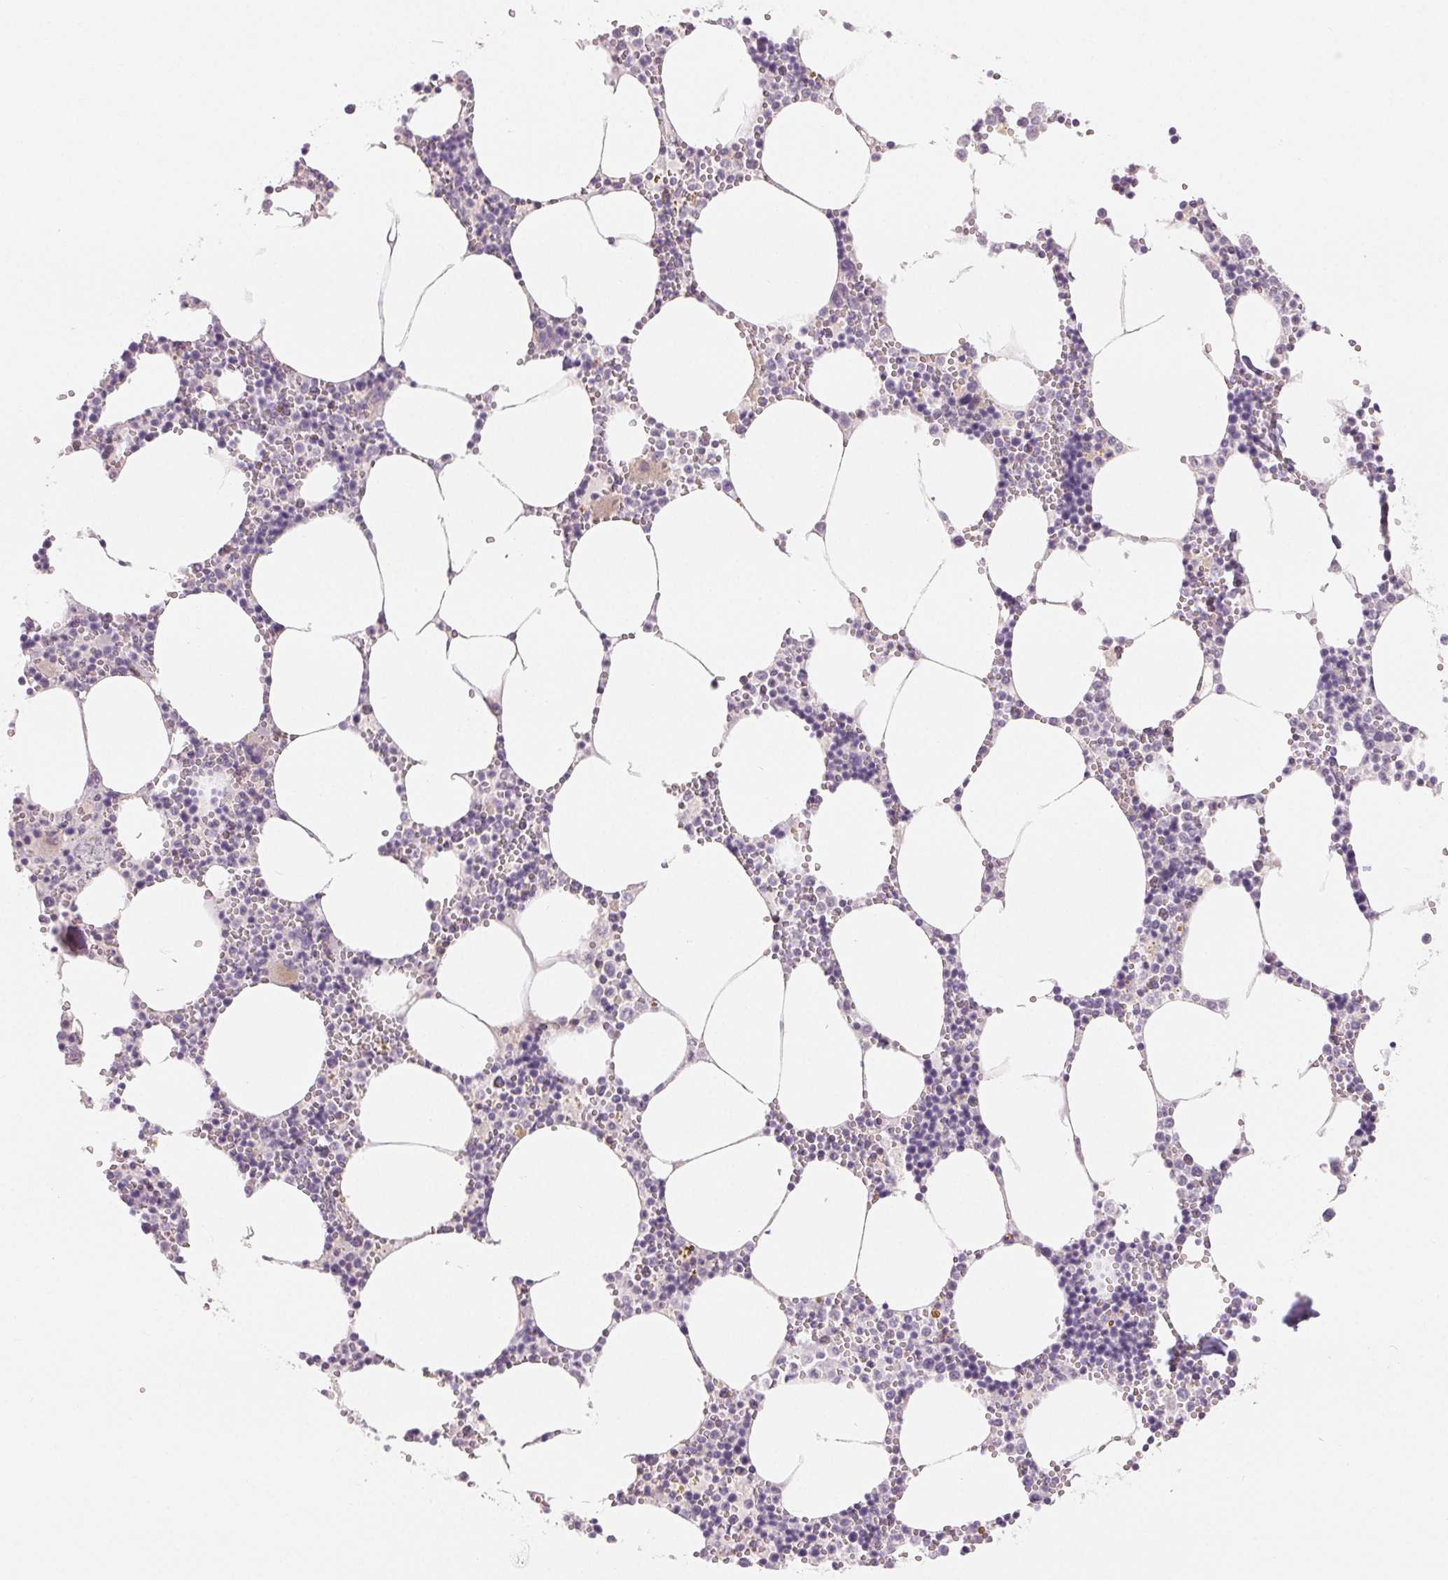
{"staining": {"intensity": "weak", "quantity": "<25%", "location": "nuclear"}, "tissue": "bone marrow", "cell_type": "Hematopoietic cells", "image_type": "normal", "snomed": [{"axis": "morphology", "description": "Normal tissue, NOS"}, {"axis": "topography", "description": "Bone marrow"}], "caption": "This histopathology image is of normal bone marrow stained with immunohistochemistry (IHC) to label a protein in brown with the nuclei are counter-stained blue. There is no positivity in hematopoietic cells. Brightfield microscopy of immunohistochemistry (IHC) stained with DAB (brown) and hematoxylin (blue), captured at high magnification.", "gene": "CD69", "patient": {"sex": "male", "age": 54}}